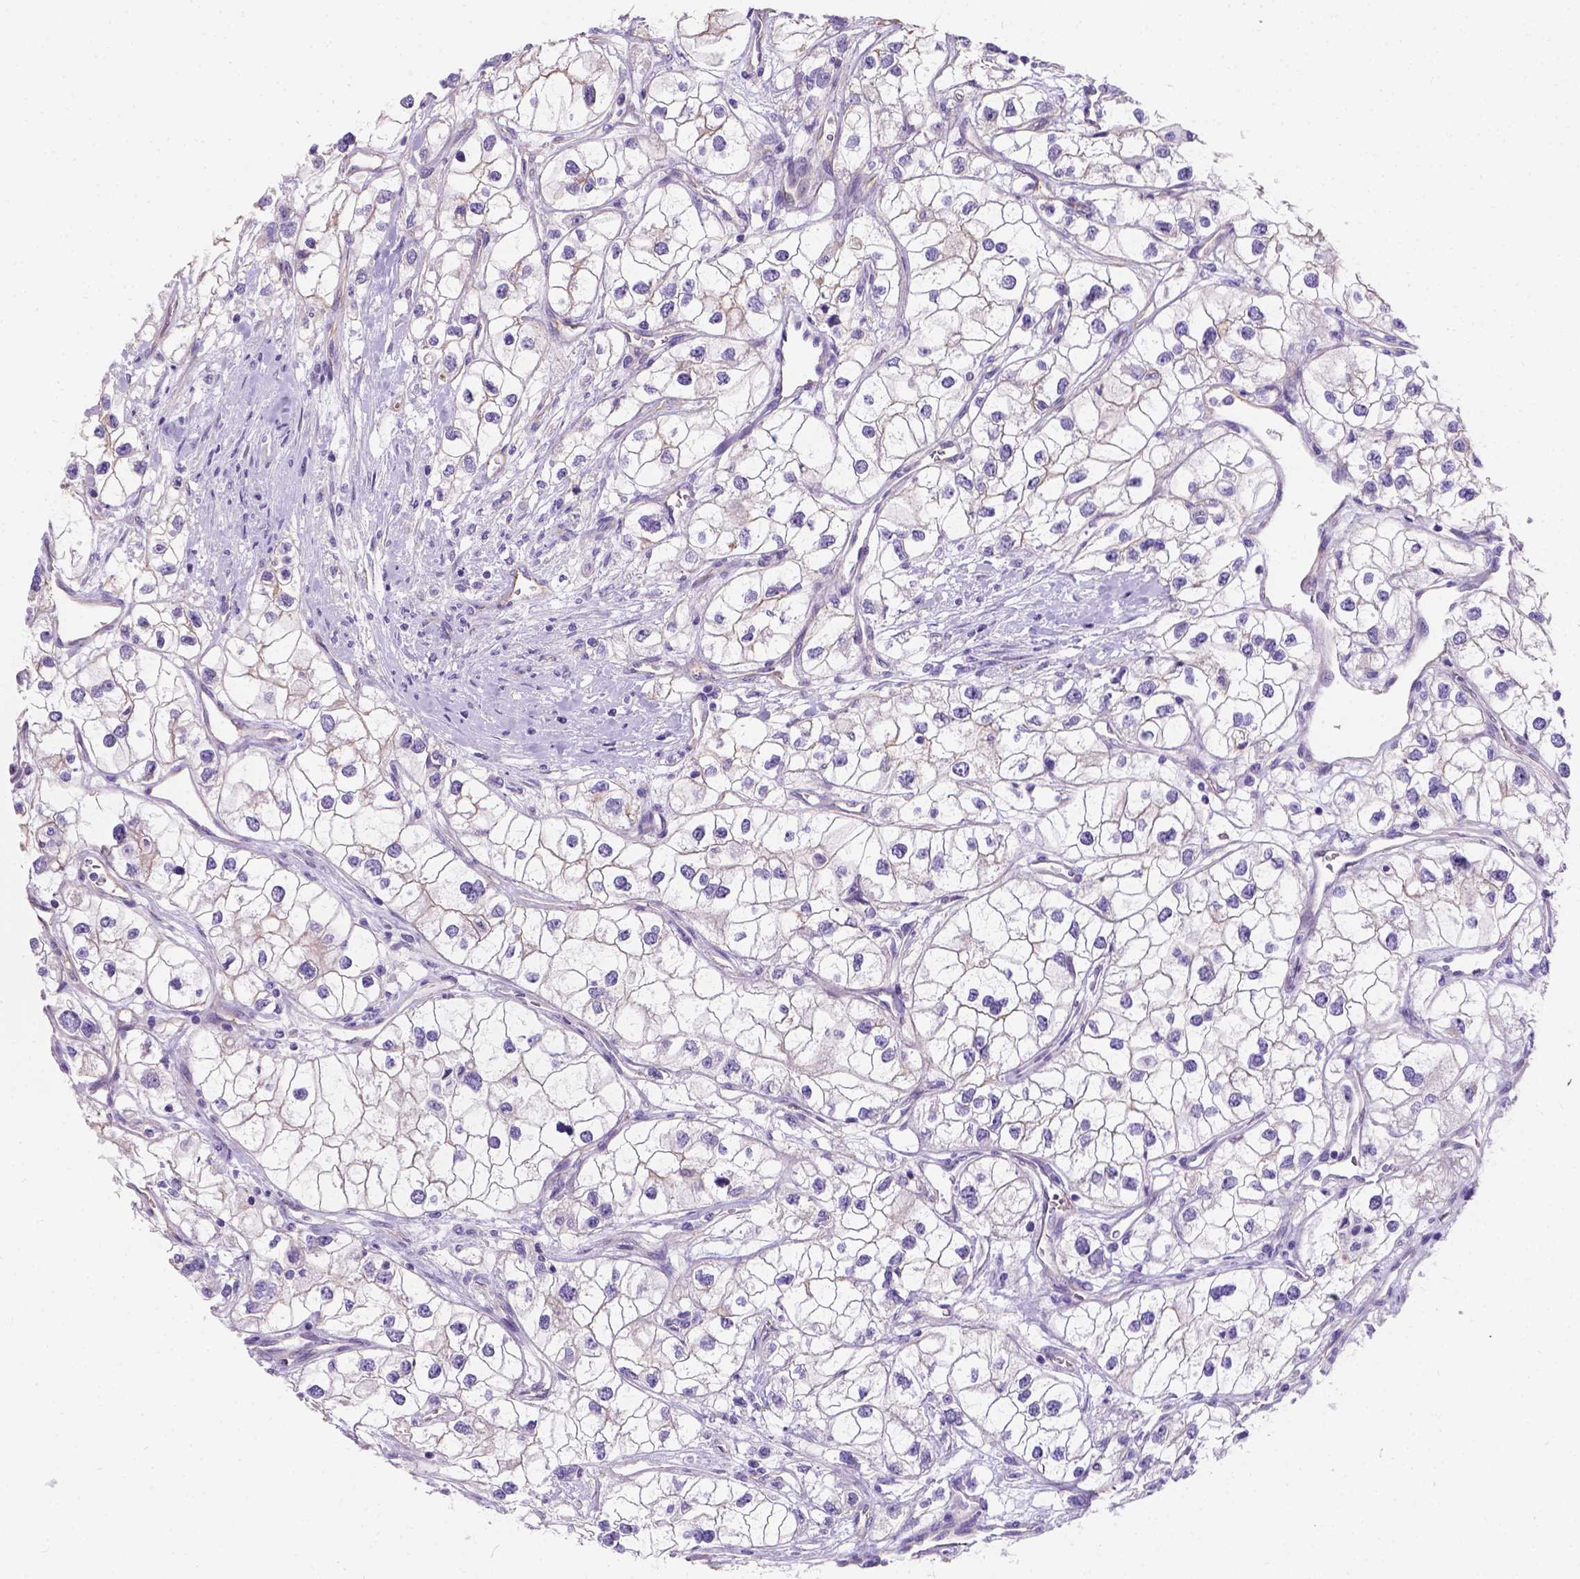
{"staining": {"intensity": "negative", "quantity": "none", "location": "none"}, "tissue": "renal cancer", "cell_type": "Tumor cells", "image_type": "cancer", "snomed": [{"axis": "morphology", "description": "Adenocarcinoma, NOS"}, {"axis": "topography", "description": "Kidney"}], "caption": "Tumor cells are negative for protein expression in human renal cancer.", "gene": "PHF7", "patient": {"sex": "male", "age": 59}}